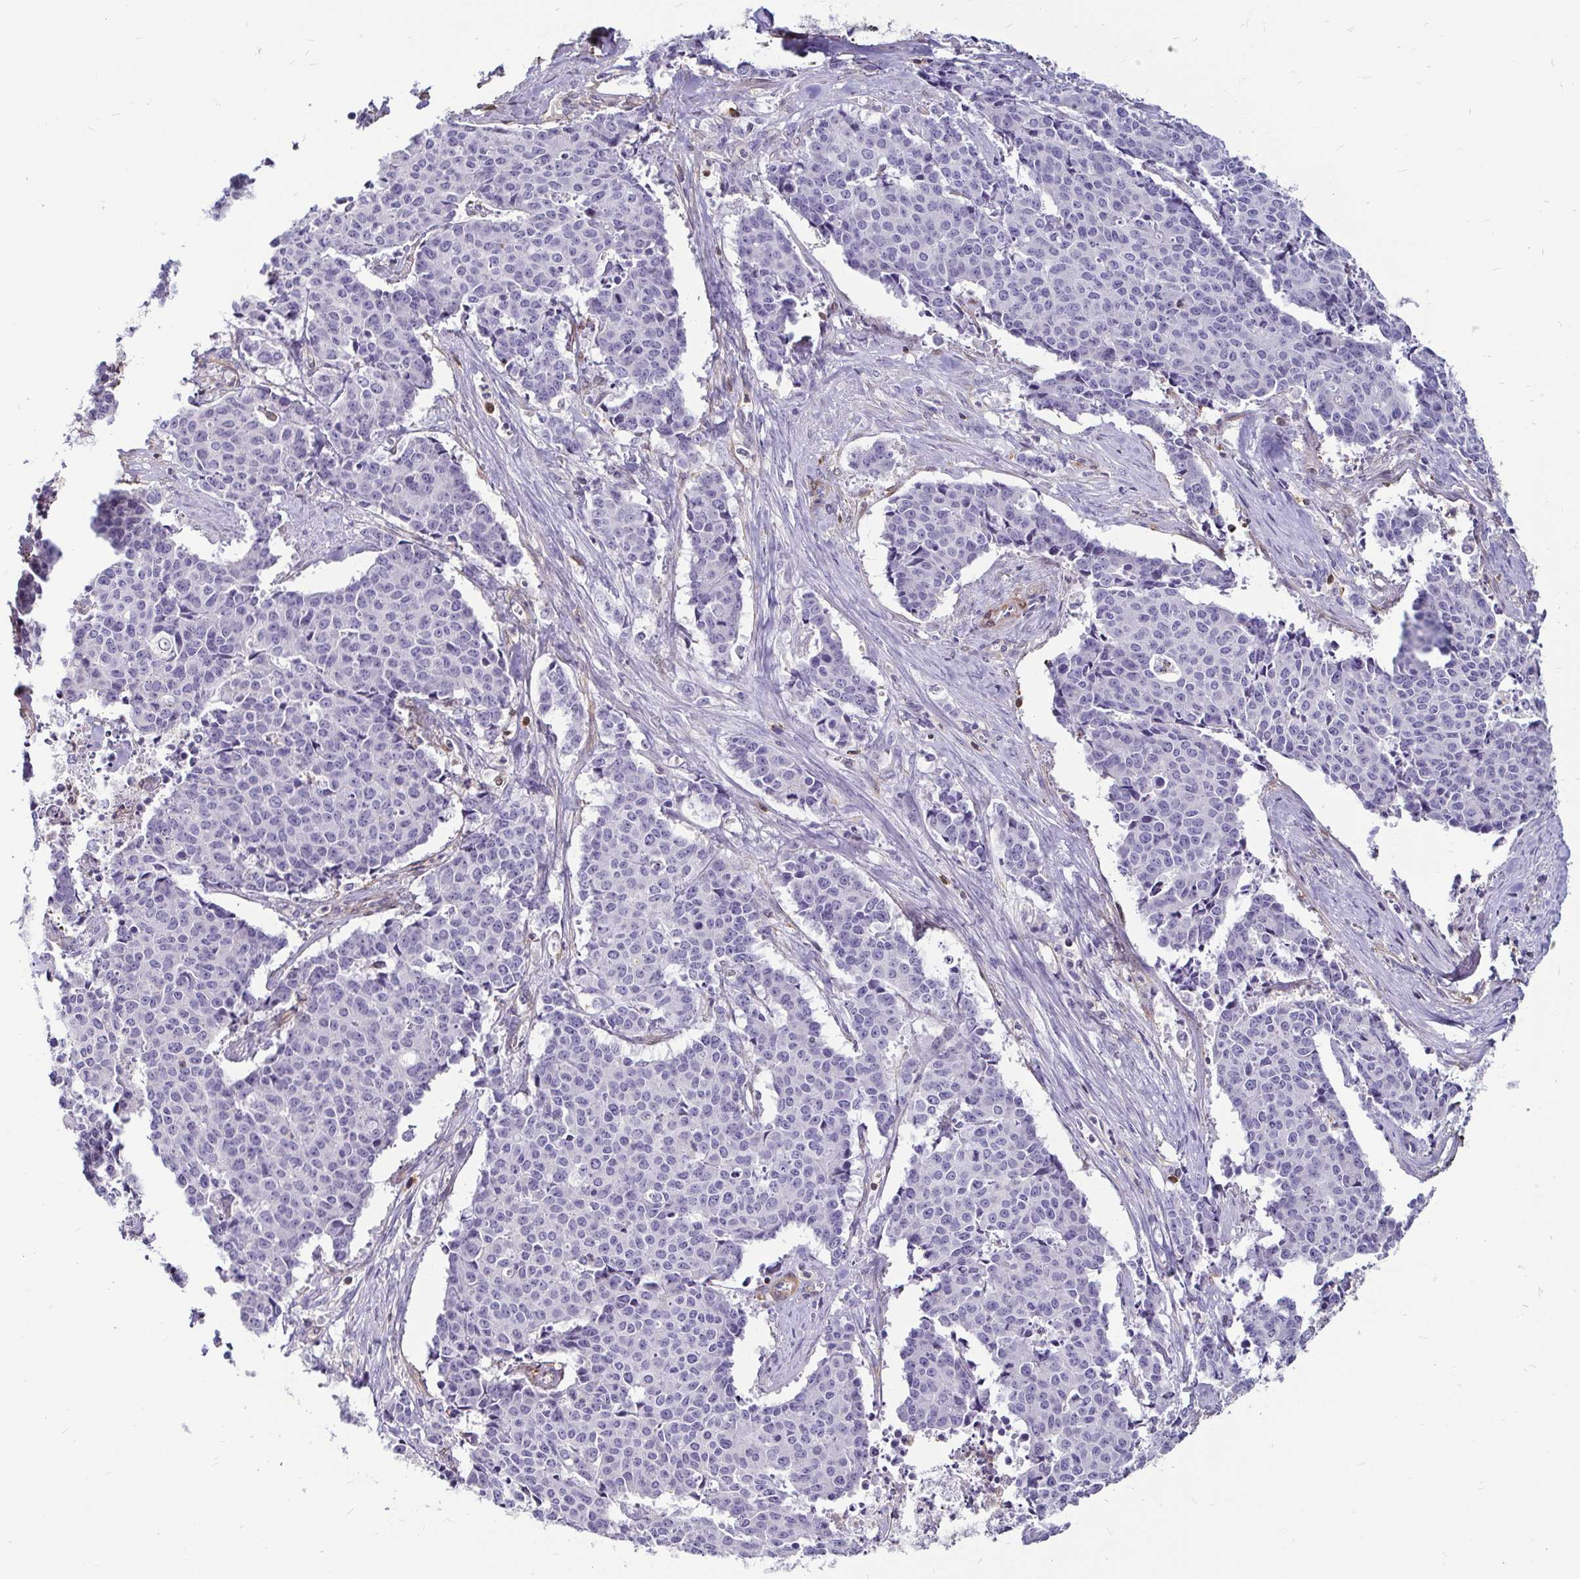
{"staining": {"intensity": "negative", "quantity": "none", "location": "none"}, "tissue": "cervical cancer", "cell_type": "Tumor cells", "image_type": "cancer", "snomed": [{"axis": "morphology", "description": "Squamous cell carcinoma, NOS"}, {"axis": "topography", "description": "Cervix"}], "caption": "This is an IHC photomicrograph of human cervical squamous cell carcinoma. There is no positivity in tumor cells.", "gene": "ZFP1", "patient": {"sex": "female", "age": 28}}